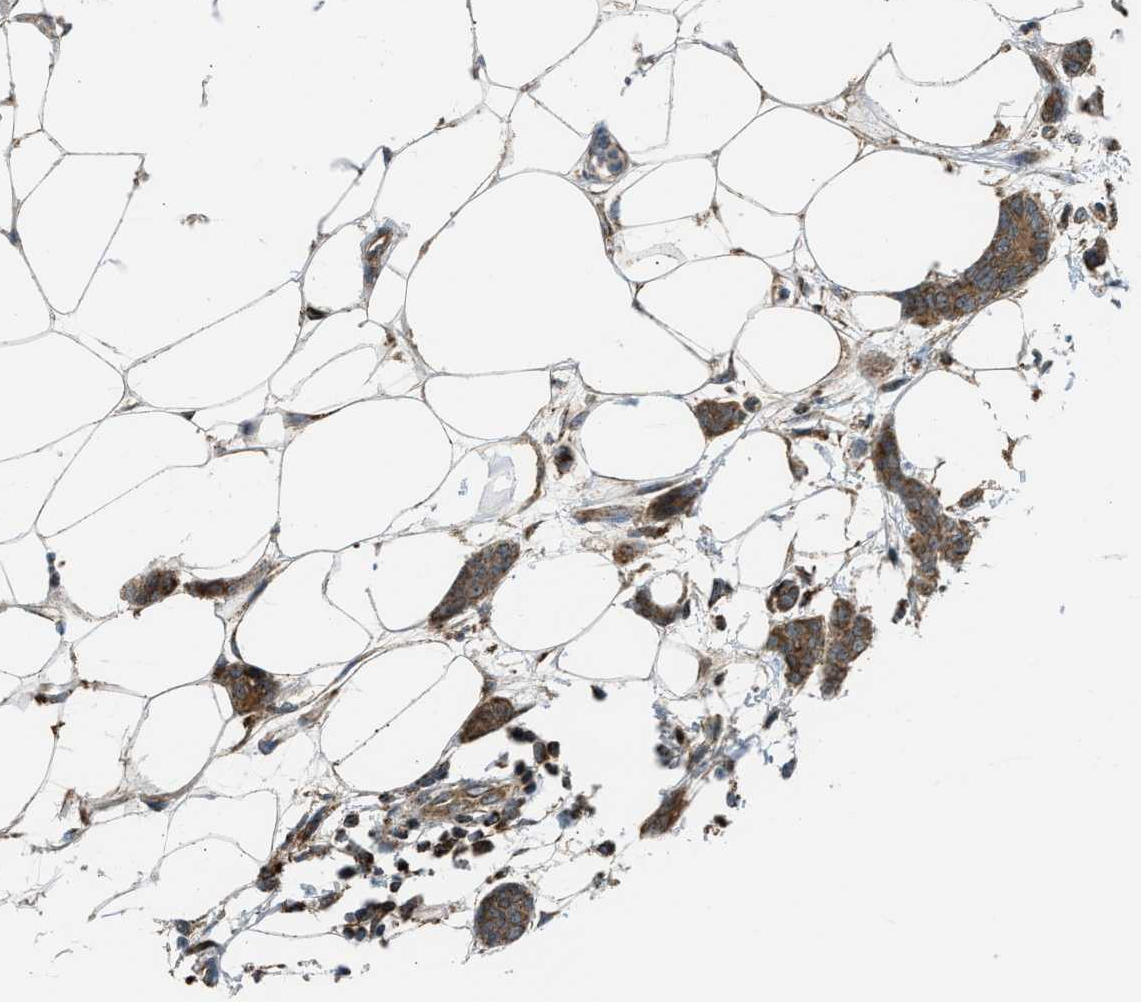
{"staining": {"intensity": "strong", "quantity": ">75%", "location": "cytoplasmic/membranous"}, "tissue": "breast cancer", "cell_type": "Tumor cells", "image_type": "cancer", "snomed": [{"axis": "morphology", "description": "Lobular carcinoma"}, {"axis": "topography", "description": "Skin"}, {"axis": "topography", "description": "Breast"}], "caption": "The image exhibits staining of breast cancer (lobular carcinoma), revealing strong cytoplasmic/membranous protein expression (brown color) within tumor cells. The protein is shown in brown color, while the nuclei are stained blue.", "gene": "SESN2", "patient": {"sex": "female", "age": 46}}